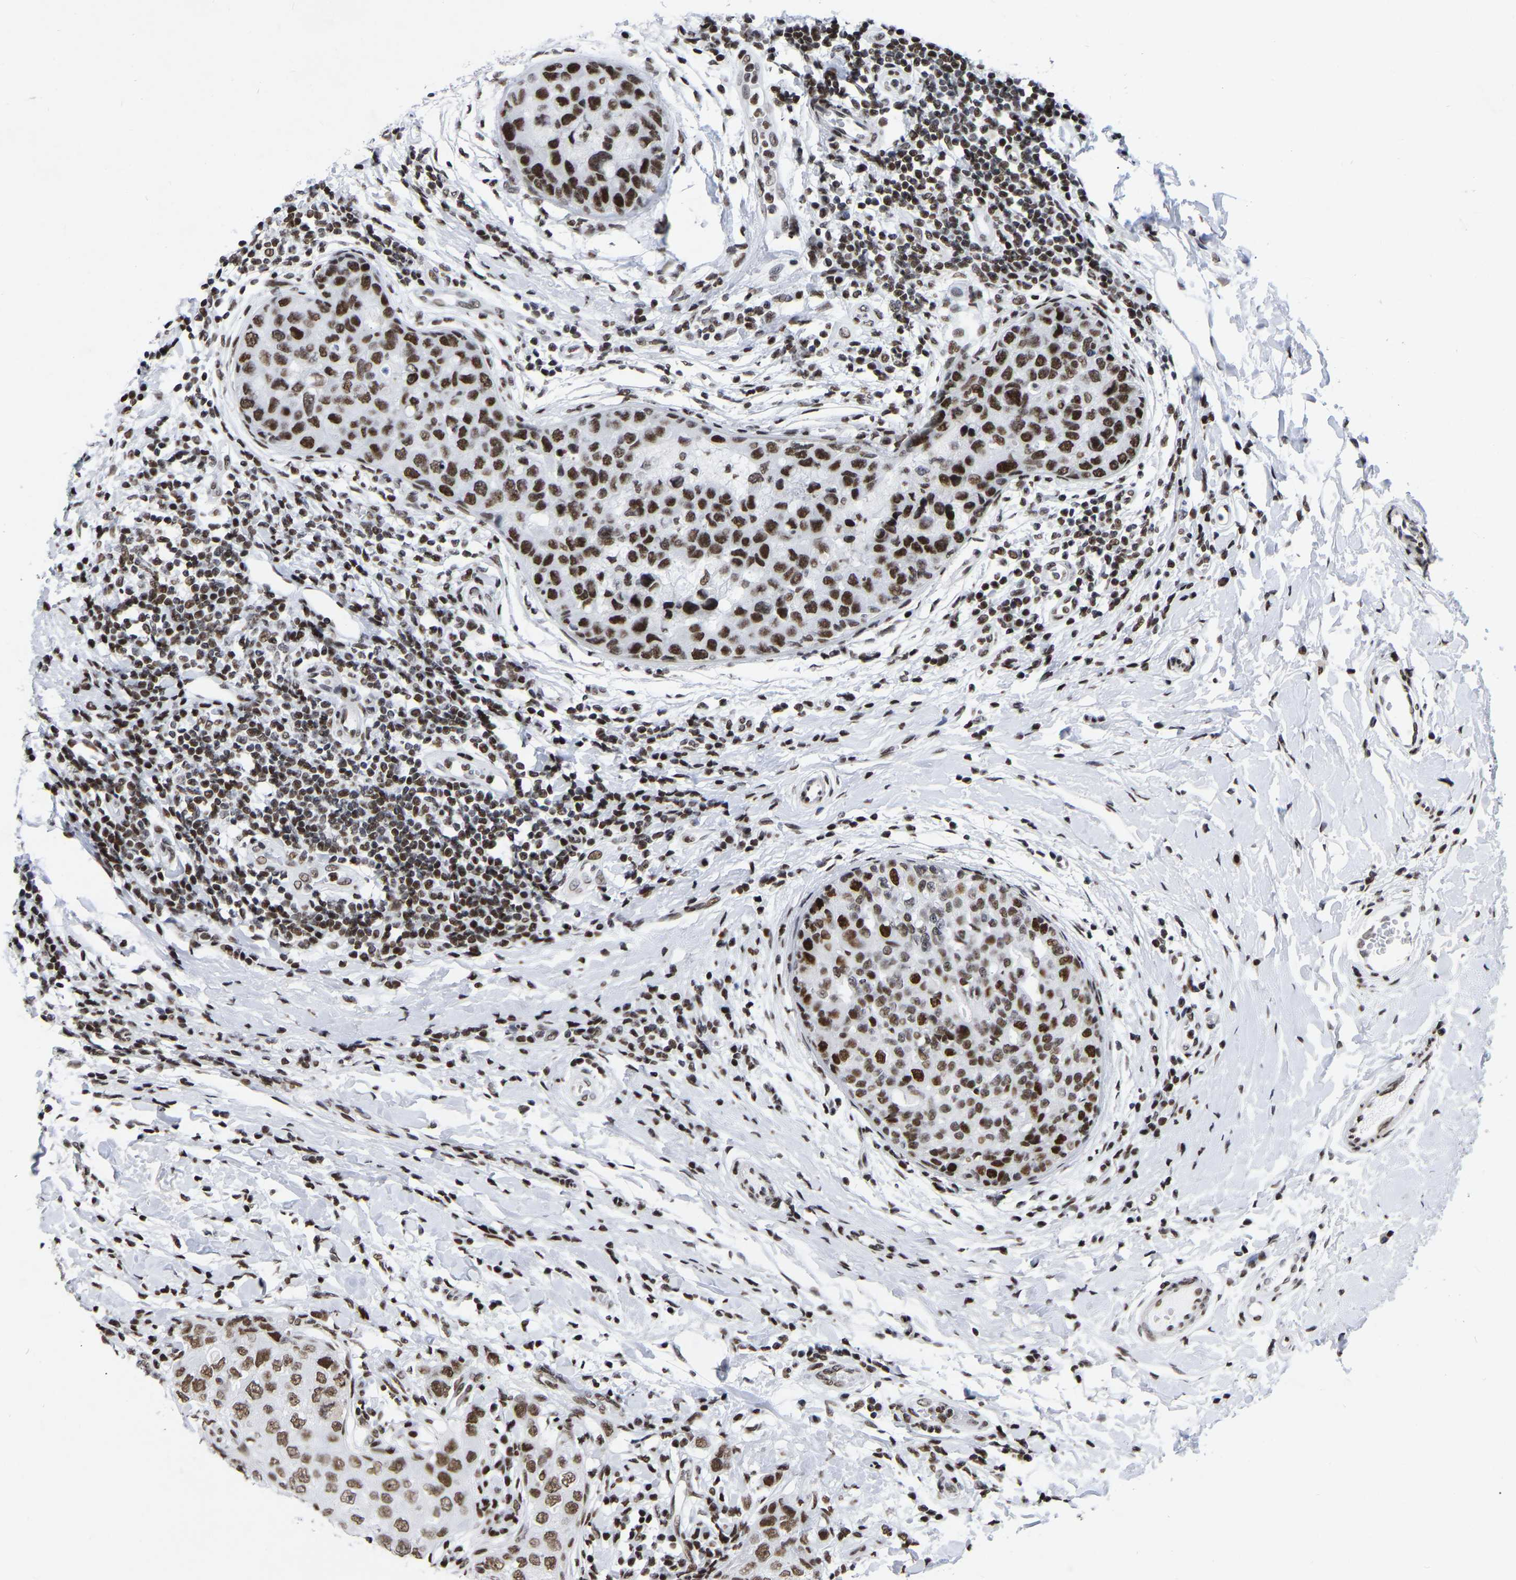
{"staining": {"intensity": "strong", "quantity": ">75%", "location": "nuclear"}, "tissue": "breast cancer", "cell_type": "Tumor cells", "image_type": "cancer", "snomed": [{"axis": "morphology", "description": "Duct carcinoma"}, {"axis": "topography", "description": "Breast"}], "caption": "IHC (DAB) staining of breast cancer (invasive ductal carcinoma) reveals strong nuclear protein expression in approximately >75% of tumor cells. The protein of interest is shown in brown color, while the nuclei are stained blue.", "gene": "PRCC", "patient": {"sex": "female", "age": 27}}